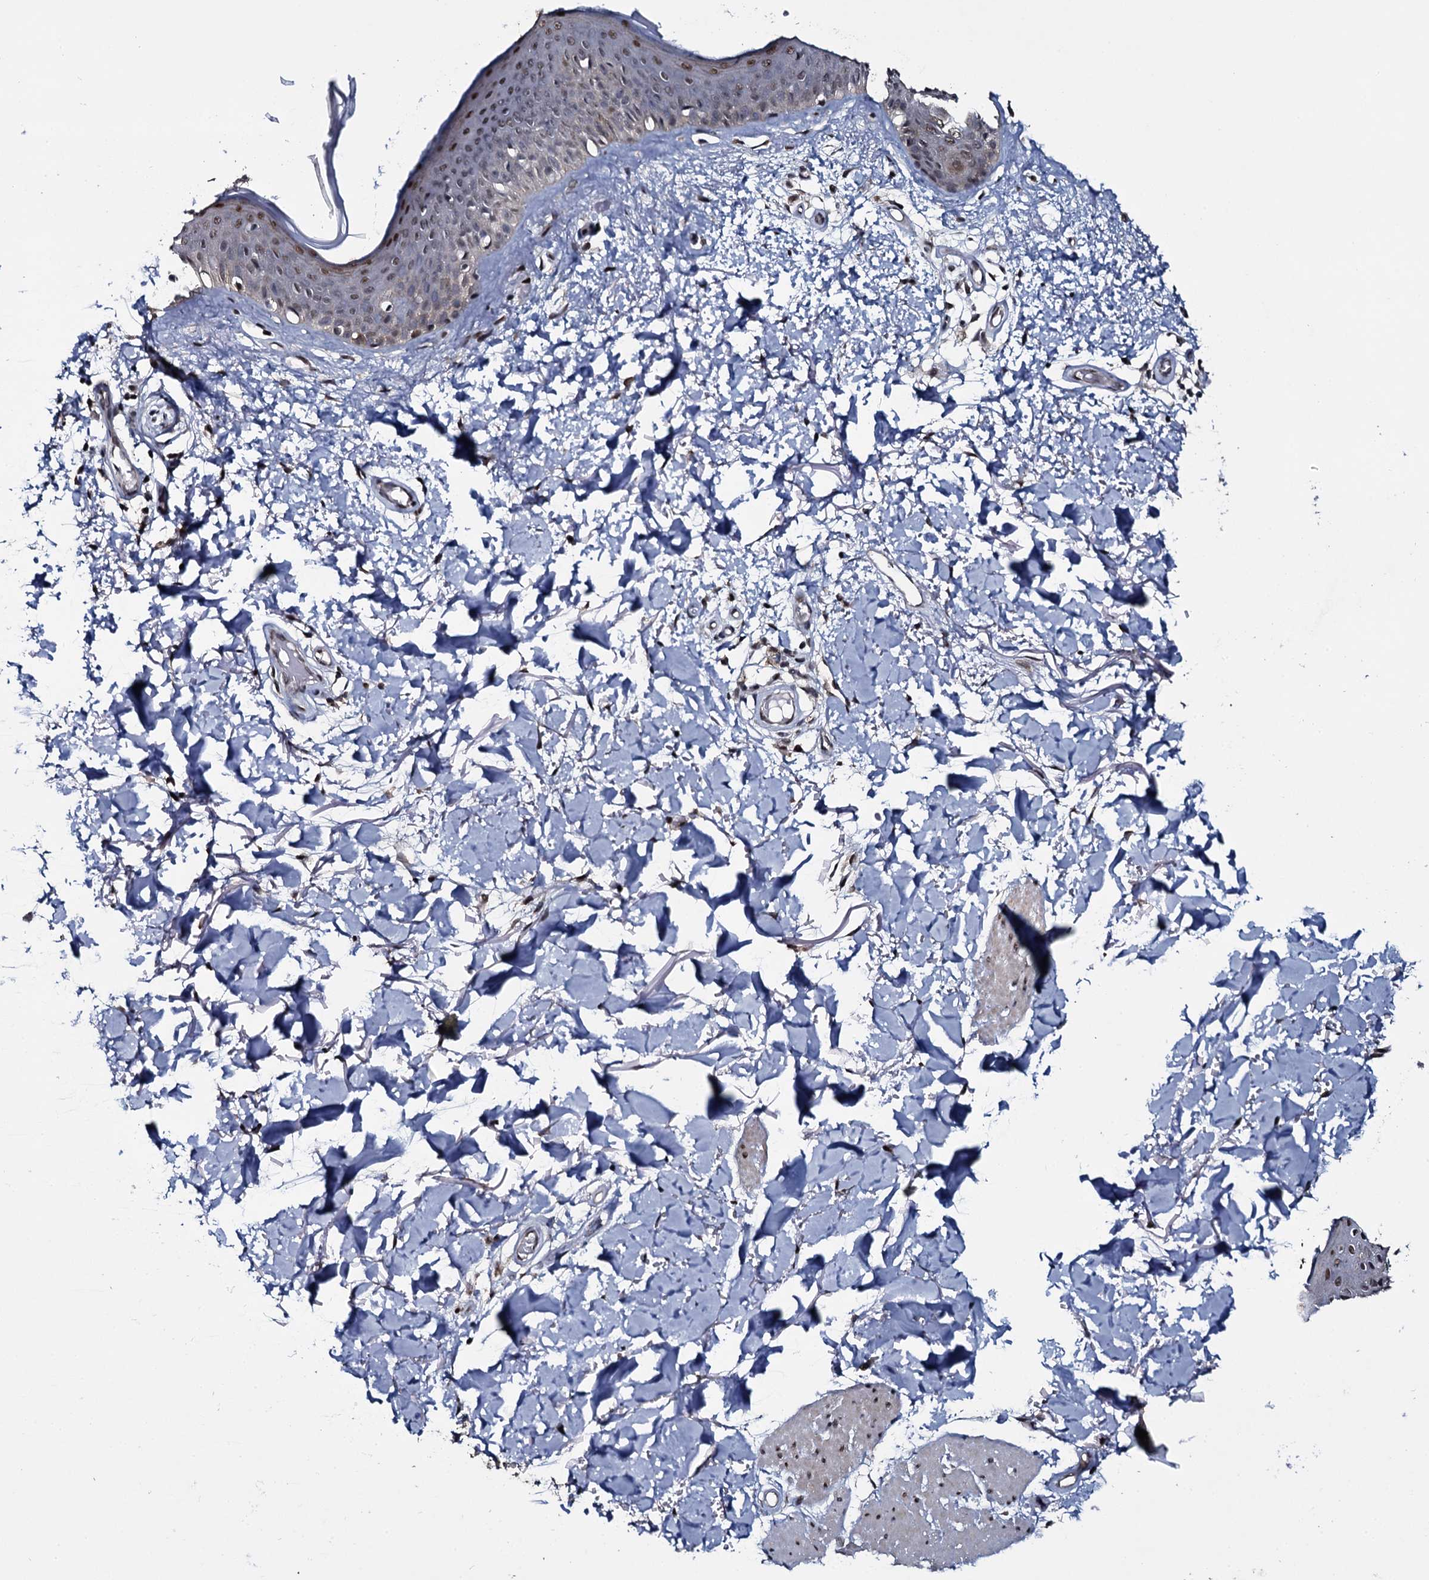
{"staining": {"intensity": "strong", "quantity": "25%-75%", "location": "cytoplasmic/membranous,nuclear"}, "tissue": "skin", "cell_type": "Fibroblasts", "image_type": "normal", "snomed": [{"axis": "morphology", "description": "Normal tissue, NOS"}, {"axis": "topography", "description": "Skin"}], "caption": "High-magnification brightfield microscopy of normal skin stained with DAB (3,3'-diaminobenzidine) (brown) and counterstained with hematoxylin (blue). fibroblasts exhibit strong cytoplasmic/membranous,nuclear staining is appreciated in approximately25%-75% of cells.", "gene": "SH2D4B", "patient": {"sex": "male", "age": 62}}